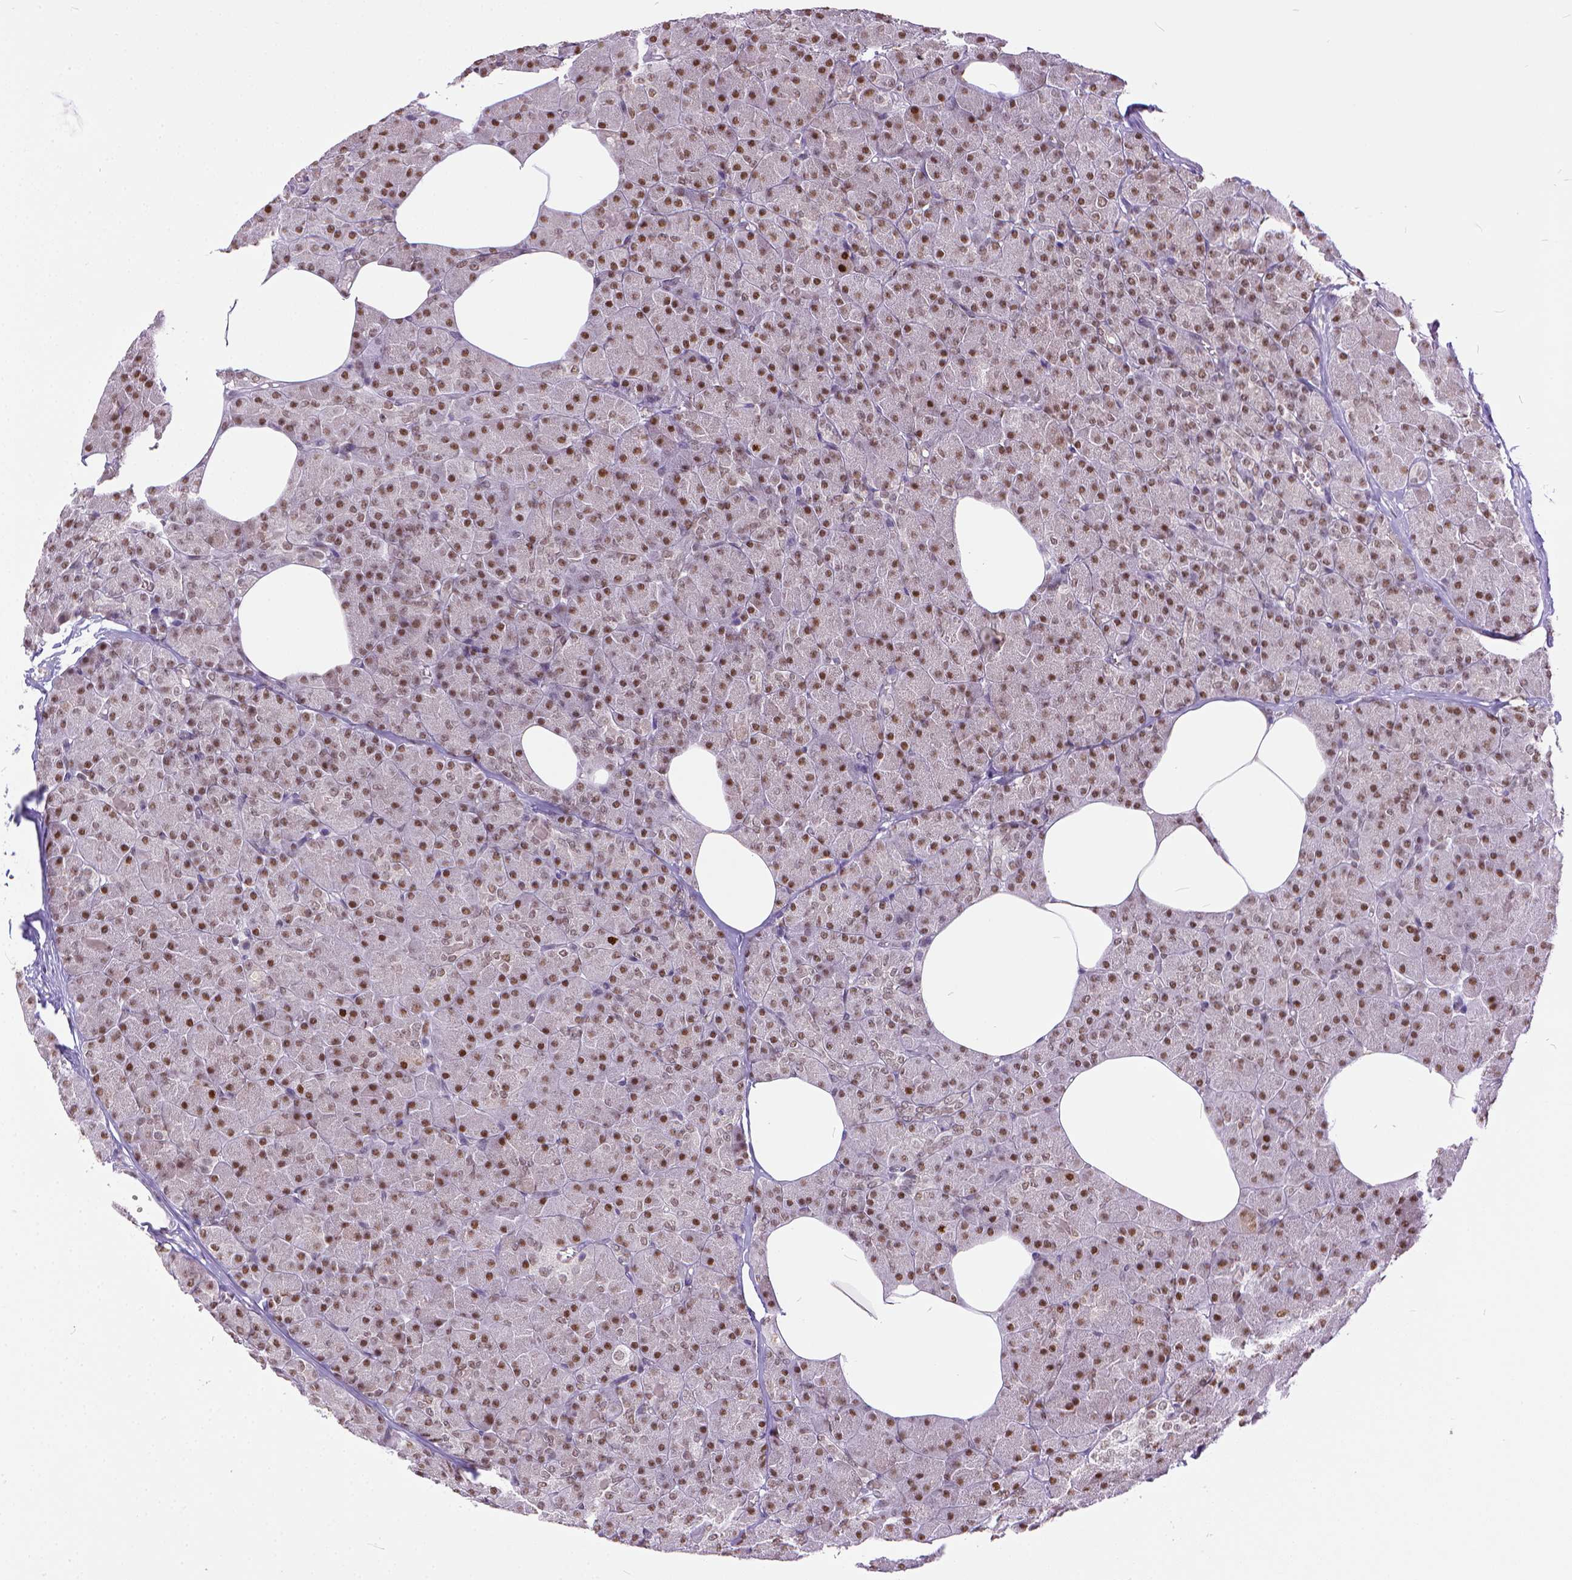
{"staining": {"intensity": "strong", "quantity": "25%-75%", "location": "nuclear"}, "tissue": "pancreas", "cell_type": "Exocrine glandular cells", "image_type": "normal", "snomed": [{"axis": "morphology", "description": "Normal tissue, NOS"}, {"axis": "topography", "description": "Pancreas"}], "caption": "Normal pancreas shows strong nuclear positivity in approximately 25%-75% of exocrine glandular cells.", "gene": "ERCC1", "patient": {"sex": "female", "age": 45}}